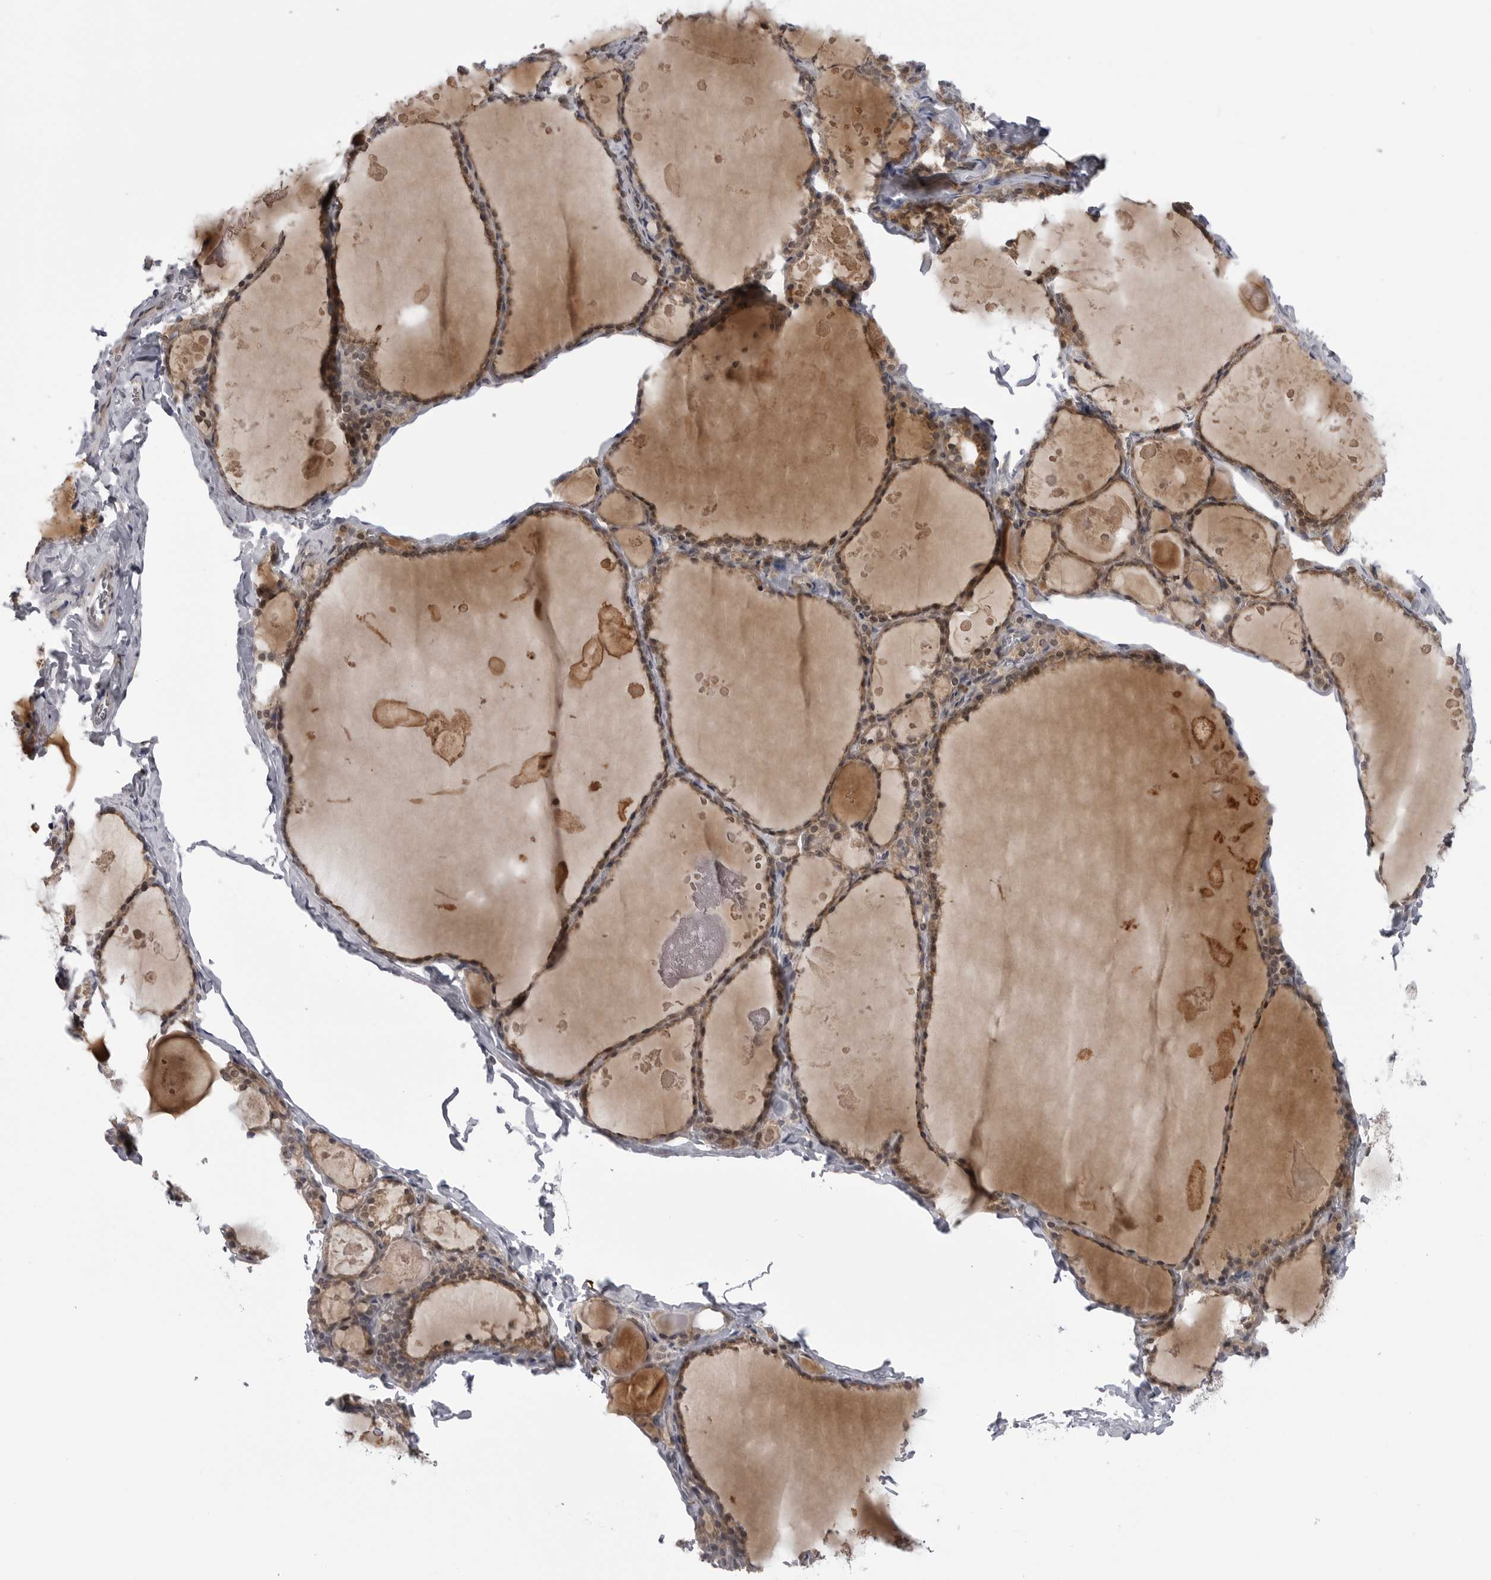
{"staining": {"intensity": "moderate", "quantity": ">75%", "location": "cytoplasmic/membranous,nuclear"}, "tissue": "thyroid gland", "cell_type": "Glandular cells", "image_type": "normal", "snomed": [{"axis": "morphology", "description": "Normal tissue, NOS"}, {"axis": "topography", "description": "Thyroid gland"}], "caption": "Glandular cells display moderate cytoplasmic/membranous,nuclear staining in approximately >75% of cells in benign thyroid gland. The protein is shown in brown color, while the nuclei are stained blue.", "gene": "LRRC45", "patient": {"sex": "male", "age": 56}}